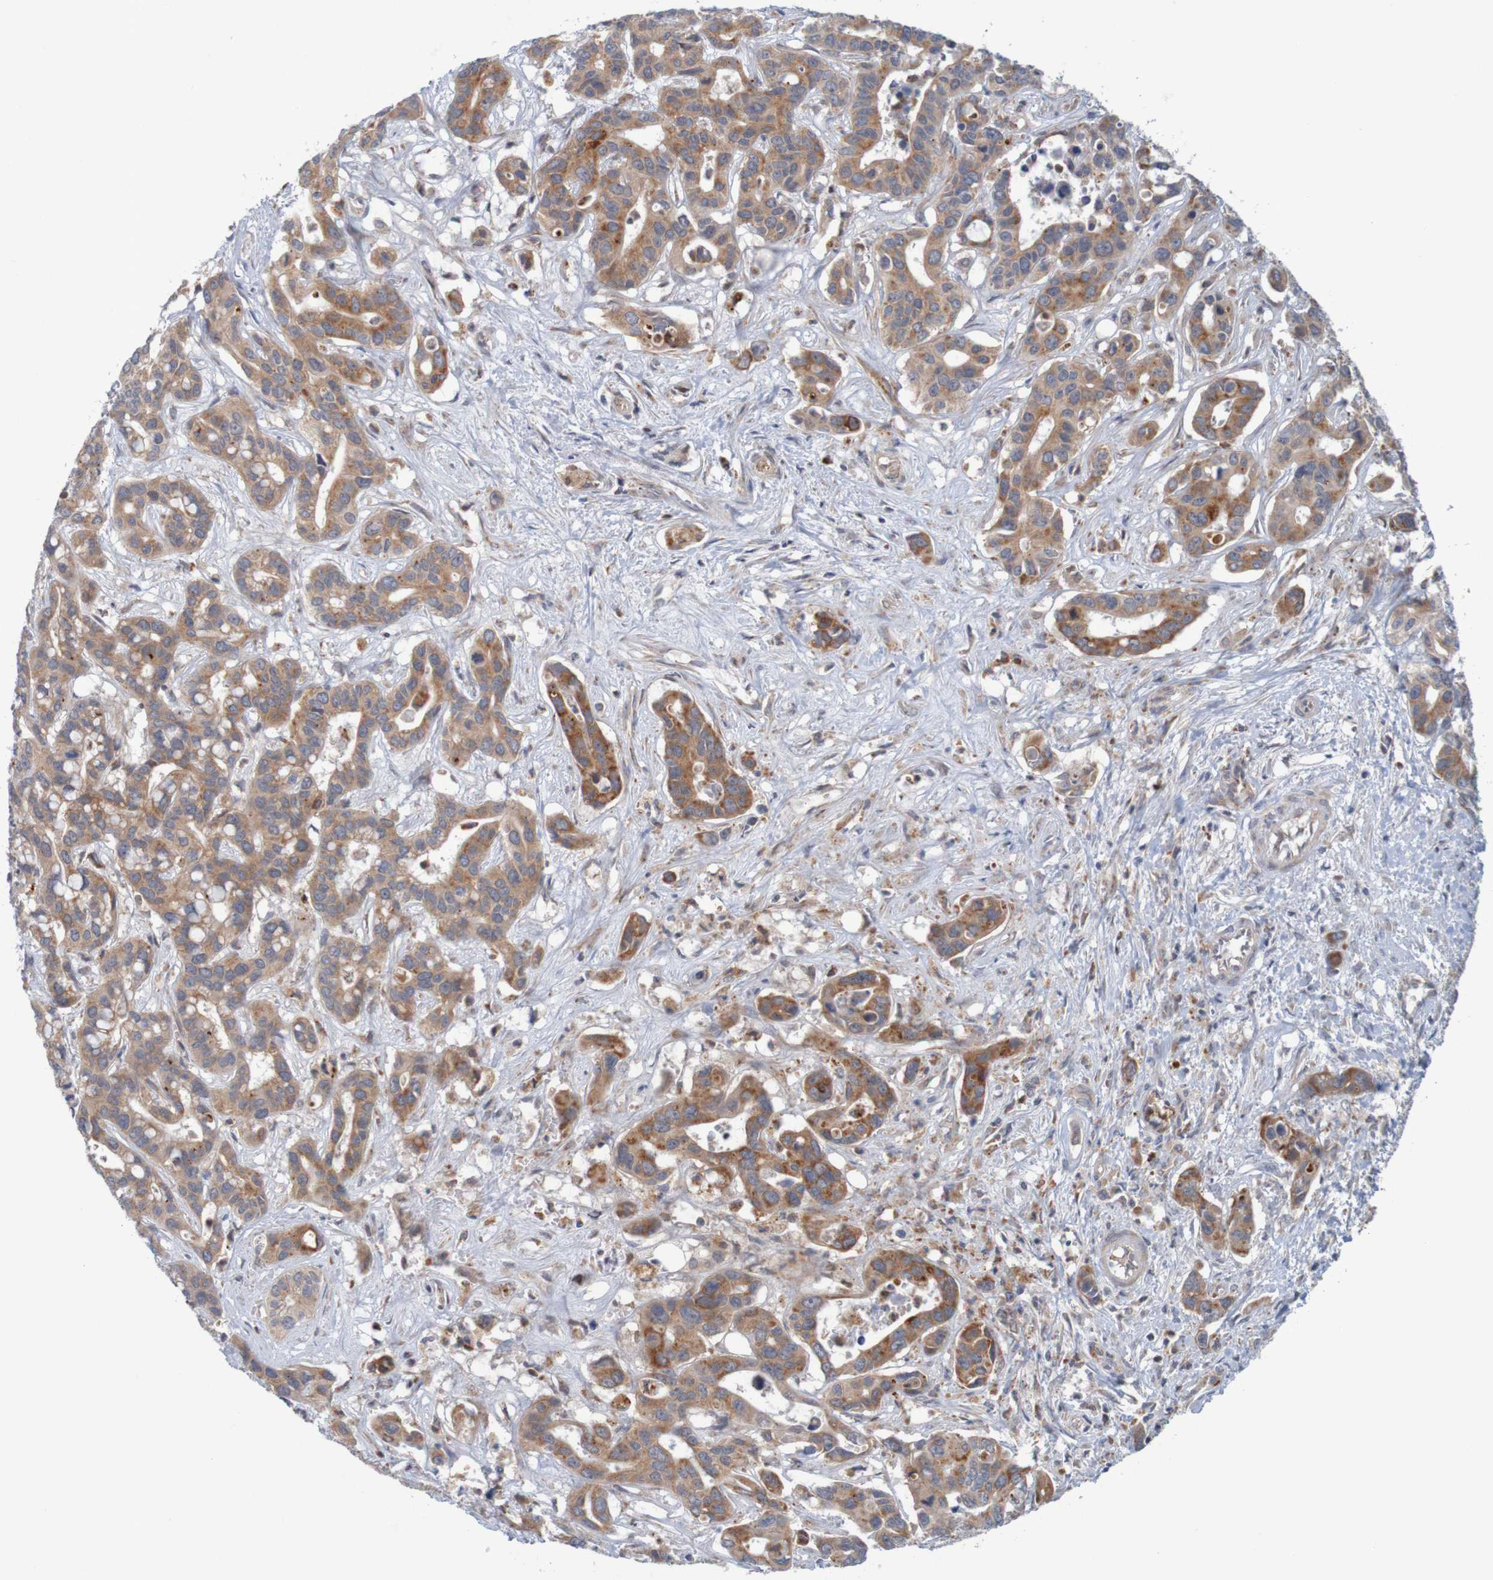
{"staining": {"intensity": "moderate", "quantity": ">75%", "location": "cytoplasmic/membranous"}, "tissue": "liver cancer", "cell_type": "Tumor cells", "image_type": "cancer", "snomed": [{"axis": "morphology", "description": "Cholangiocarcinoma"}, {"axis": "topography", "description": "Liver"}], "caption": "This micrograph reveals immunohistochemistry (IHC) staining of human cholangiocarcinoma (liver), with medium moderate cytoplasmic/membranous positivity in approximately >75% of tumor cells.", "gene": "NAV2", "patient": {"sex": "female", "age": 65}}